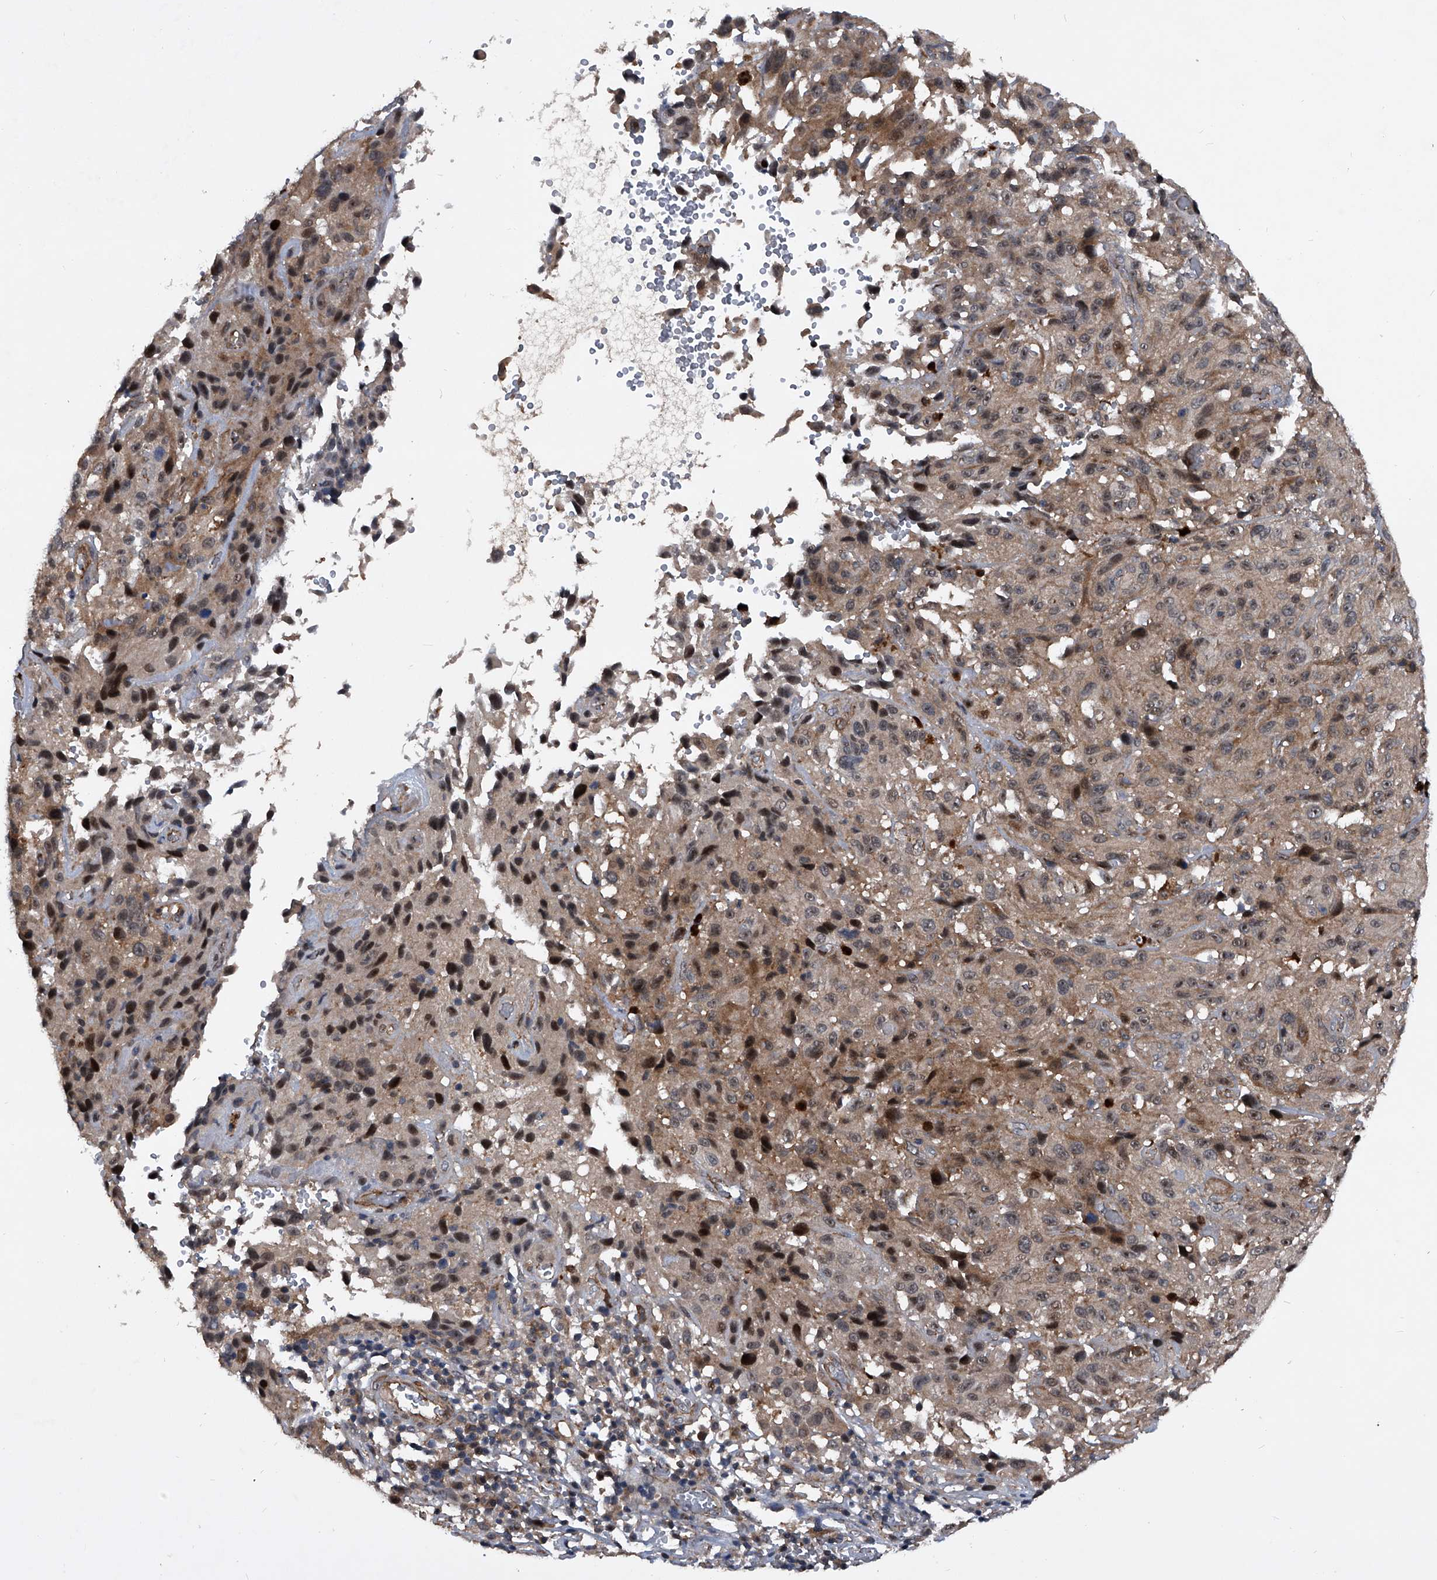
{"staining": {"intensity": "moderate", "quantity": "<25%", "location": "cytoplasmic/membranous,nuclear"}, "tissue": "melanoma", "cell_type": "Tumor cells", "image_type": "cancer", "snomed": [{"axis": "morphology", "description": "Malignant melanoma, NOS"}, {"axis": "topography", "description": "Skin"}], "caption": "A low amount of moderate cytoplasmic/membranous and nuclear positivity is identified in approximately <25% of tumor cells in melanoma tissue.", "gene": "MAPKAP1", "patient": {"sex": "male", "age": 66}}